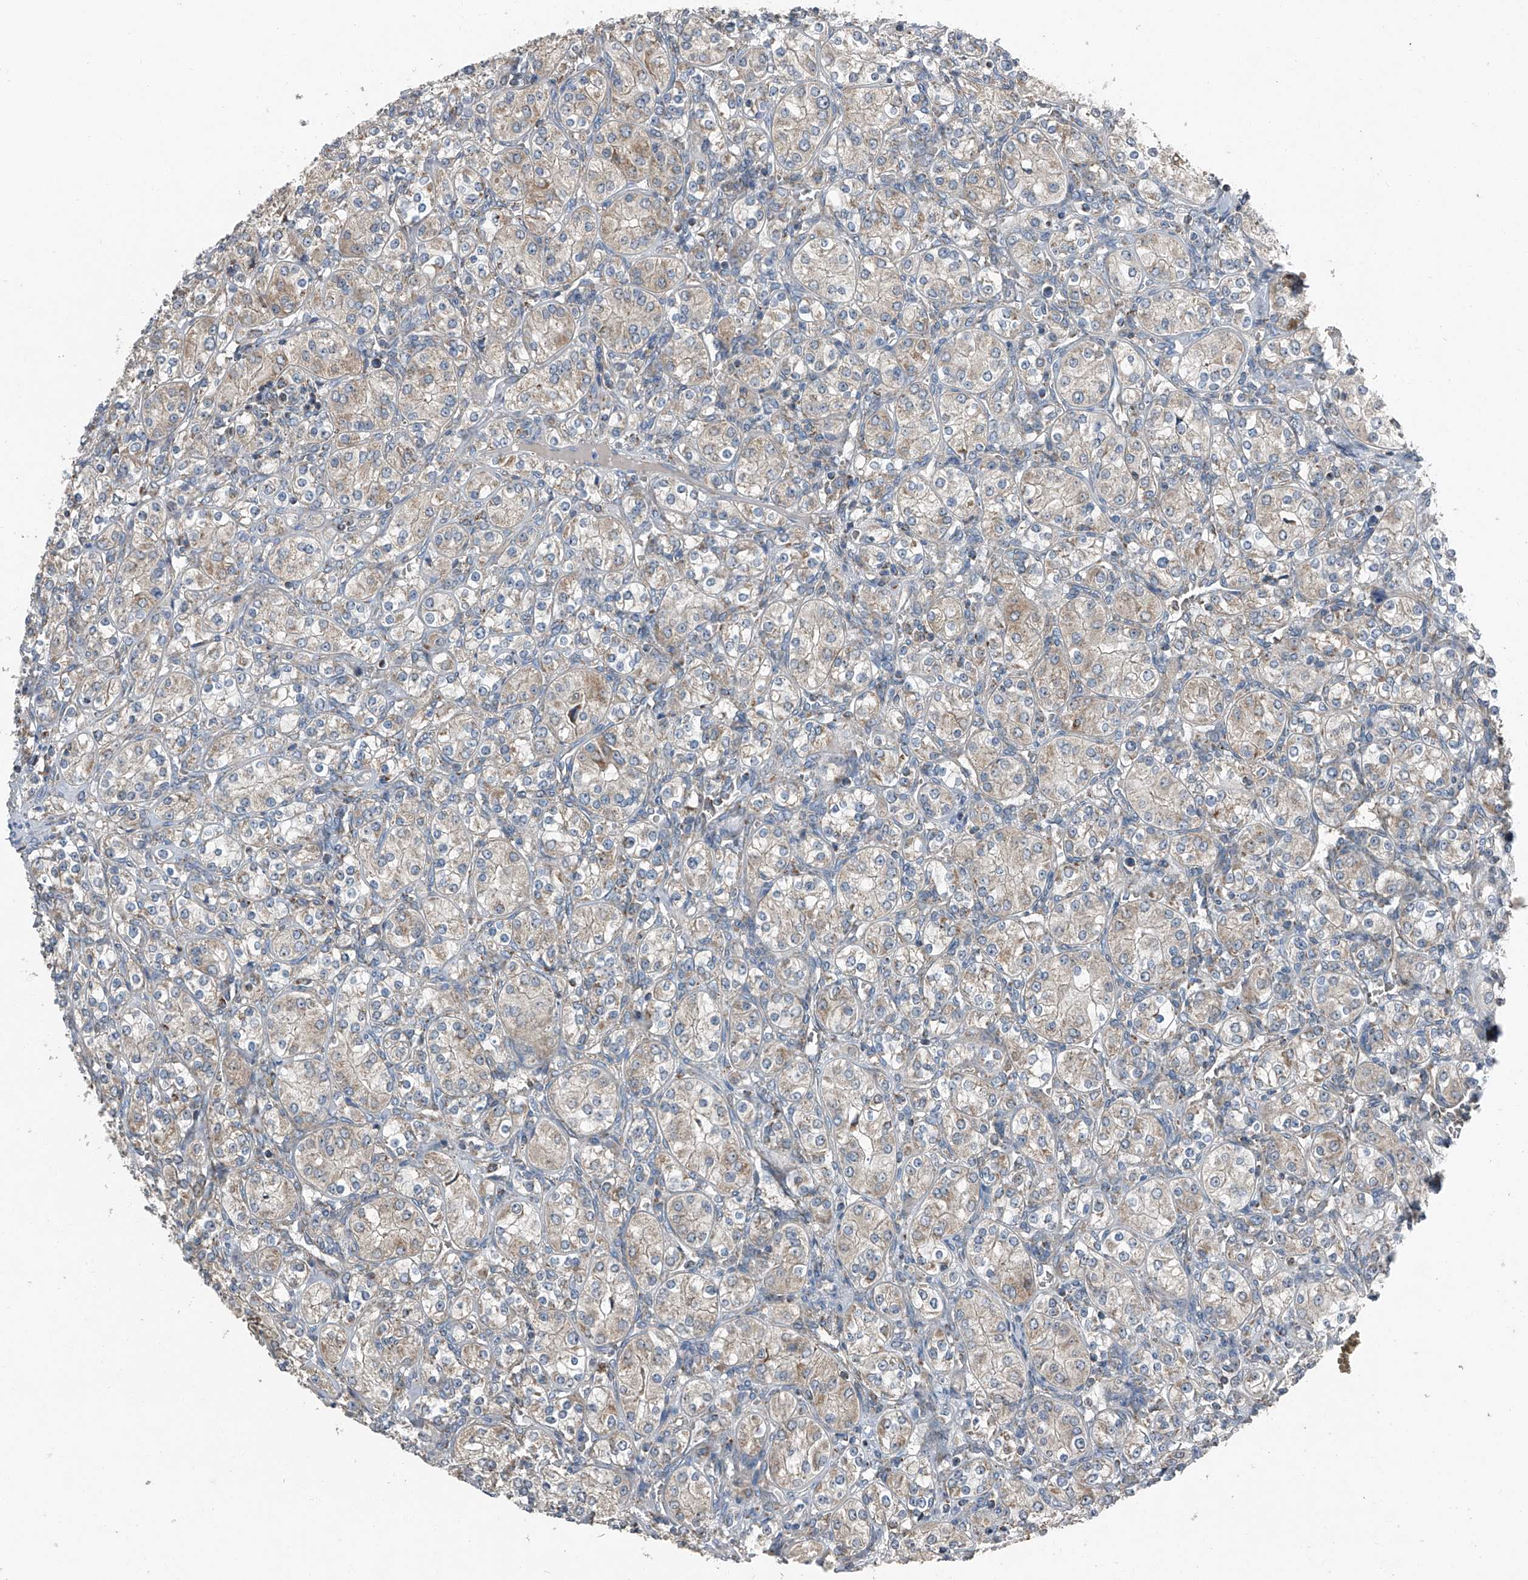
{"staining": {"intensity": "weak", "quantity": ">75%", "location": "cytoplasmic/membranous"}, "tissue": "renal cancer", "cell_type": "Tumor cells", "image_type": "cancer", "snomed": [{"axis": "morphology", "description": "Adenocarcinoma, NOS"}, {"axis": "topography", "description": "Kidney"}], "caption": "An IHC histopathology image of neoplastic tissue is shown. Protein staining in brown labels weak cytoplasmic/membranous positivity in renal cancer within tumor cells.", "gene": "CHRNA7", "patient": {"sex": "male", "age": 77}}